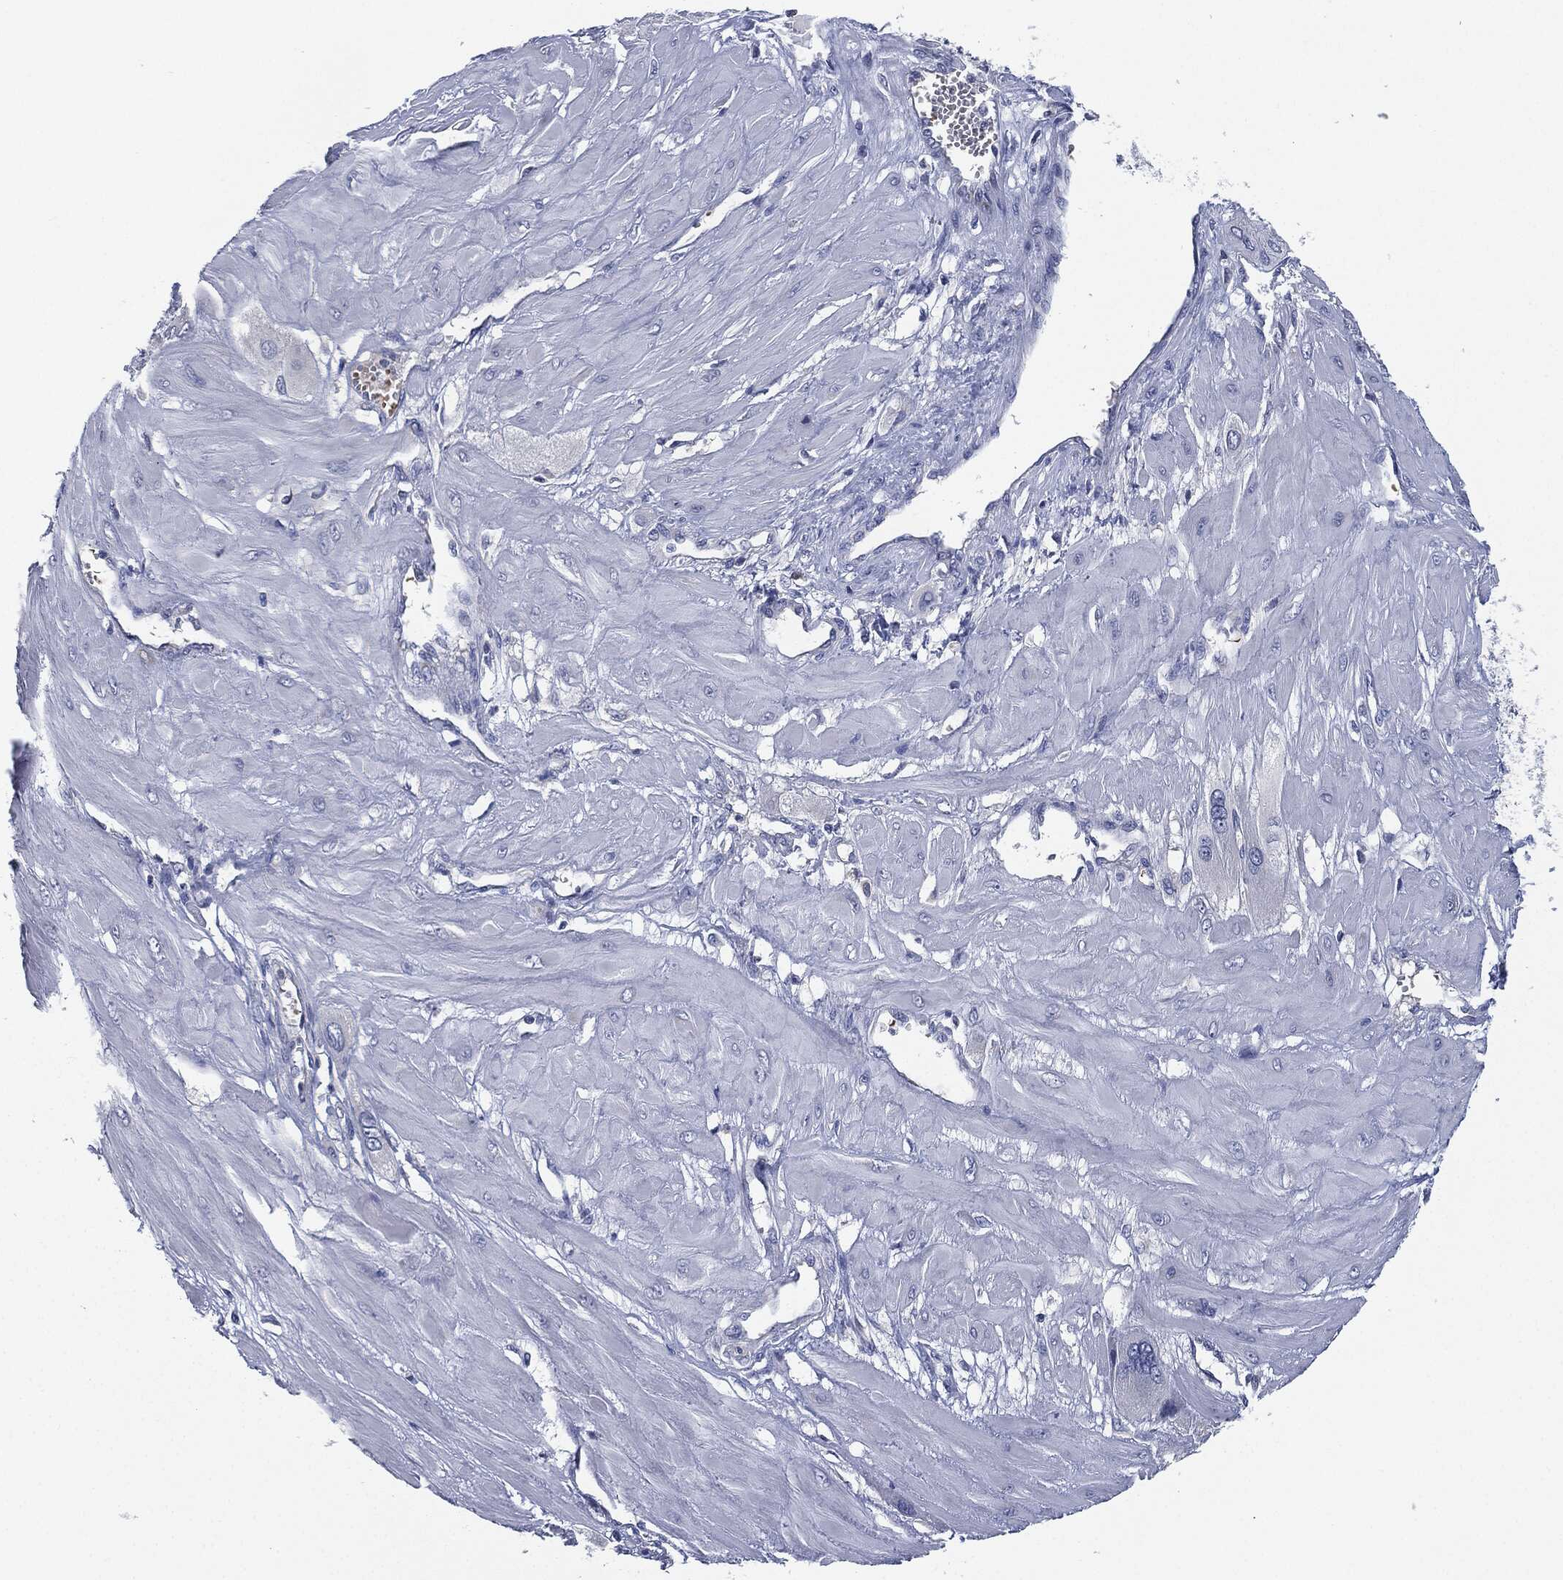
{"staining": {"intensity": "negative", "quantity": "none", "location": "none"}, "tissue": "cervical cancer", "cell_type": "Tumor cells", "image_type": "cancer", "snomed": [{"axis": "morphology", "description": "Squamous cell carcinoma, NOS"}, {"axis": "topography", "description": "Cervix"}], "caption": "This is a micrograph of immunohistochemistry (IHC) staining of squamous cell carcinoma (cervical), which shows no expression in tumor cells.", "gene": "SIGLEC9", "patient": {"sex": "female", "age": 34}}